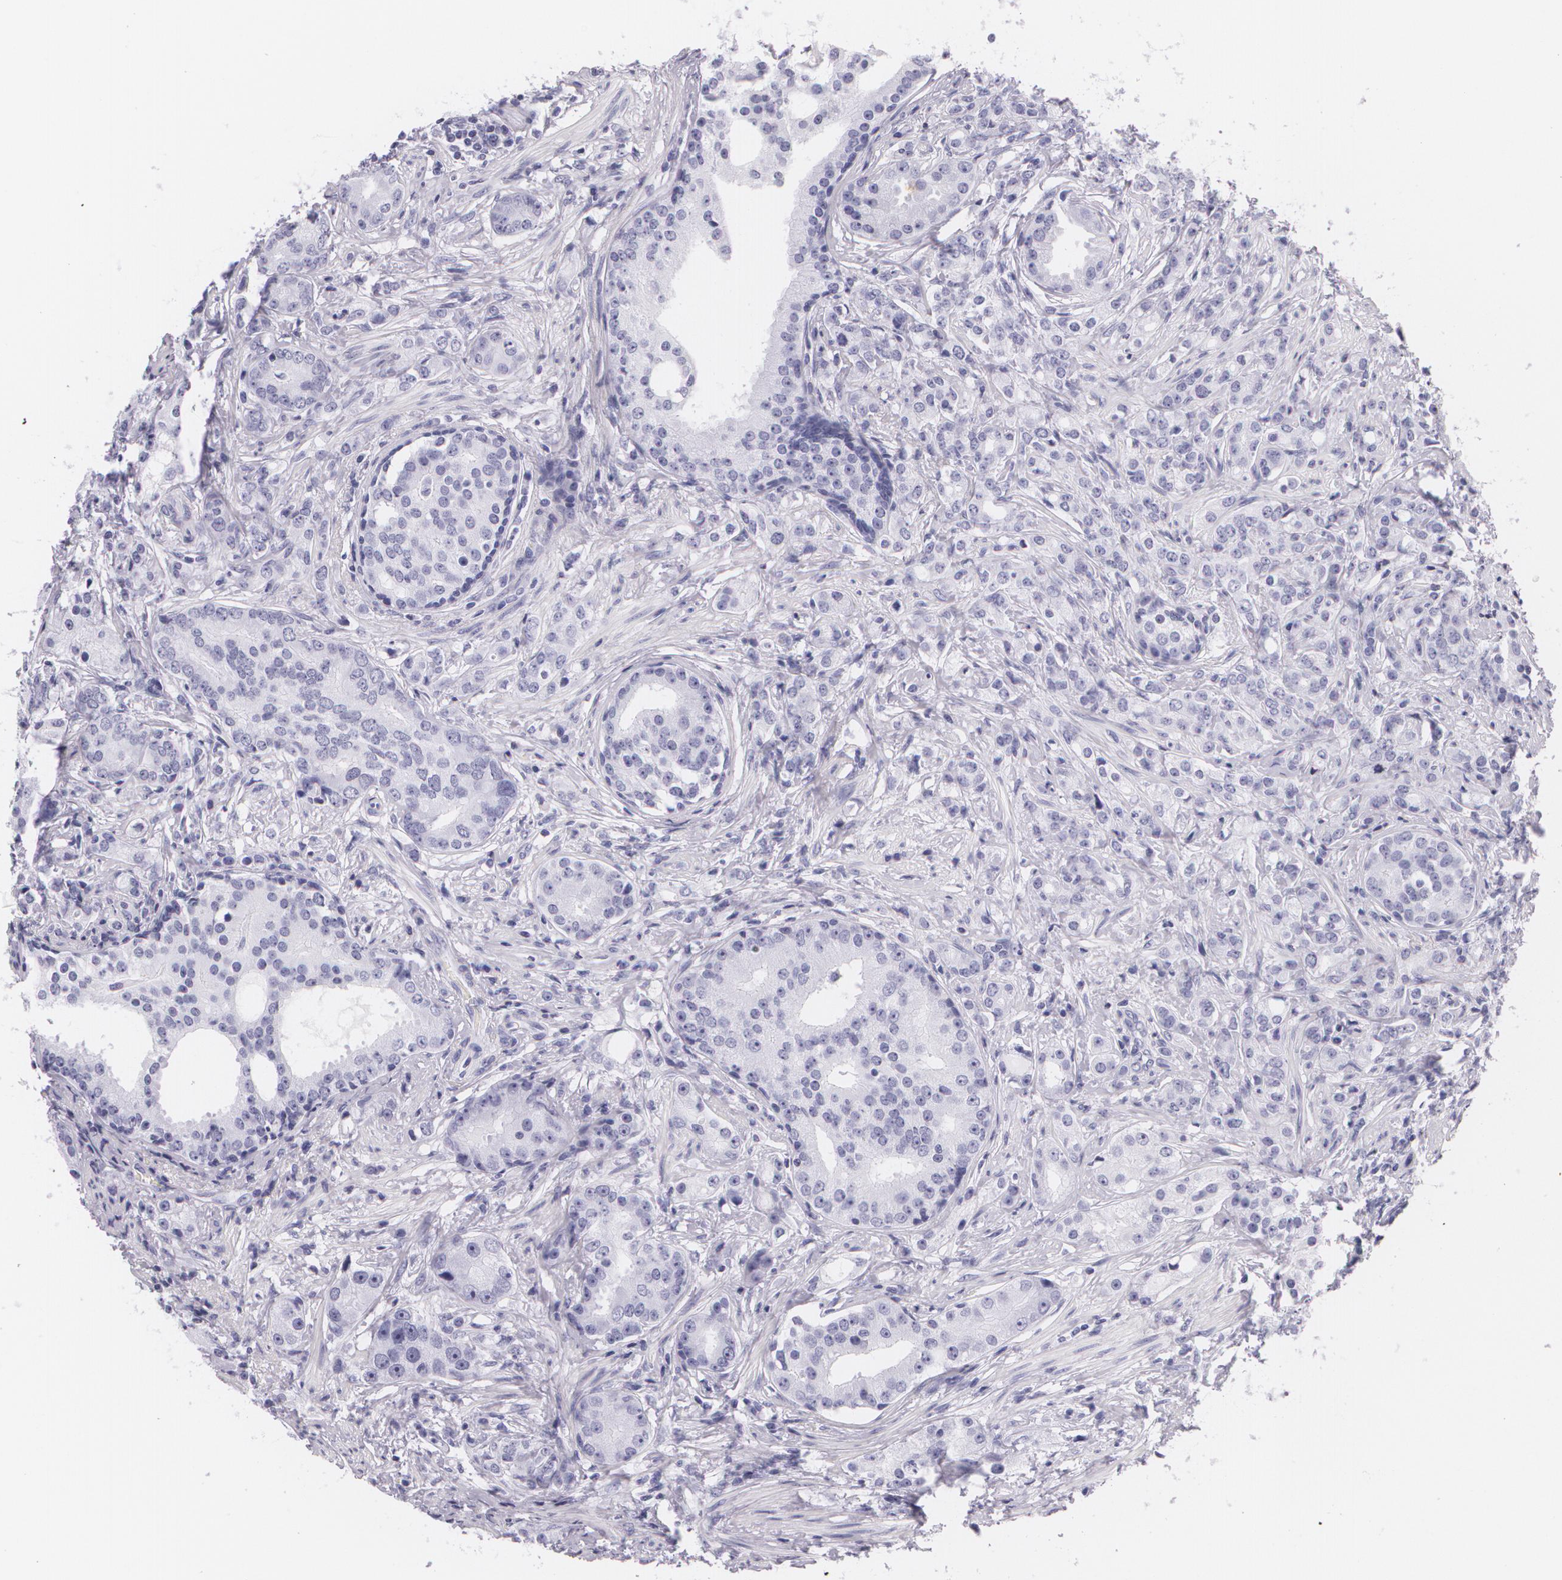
{"staining": {"intensity": "negative", "quantity": "none", "location": "none"}, "tissue": "prostate cancer", "cell_type": "Tumor cells", "image_type": "cancer", "snomed": [{"axis": "morphology", "description": "Adenocarcinoma, Medium grade"}, {"axis": "topography", "description": "Prostate"}], "caption": "Tumor cells show no significant expression in prostate cancer.", "gene": "DLG4", "patient": {"sex": "male", "age": 59}}